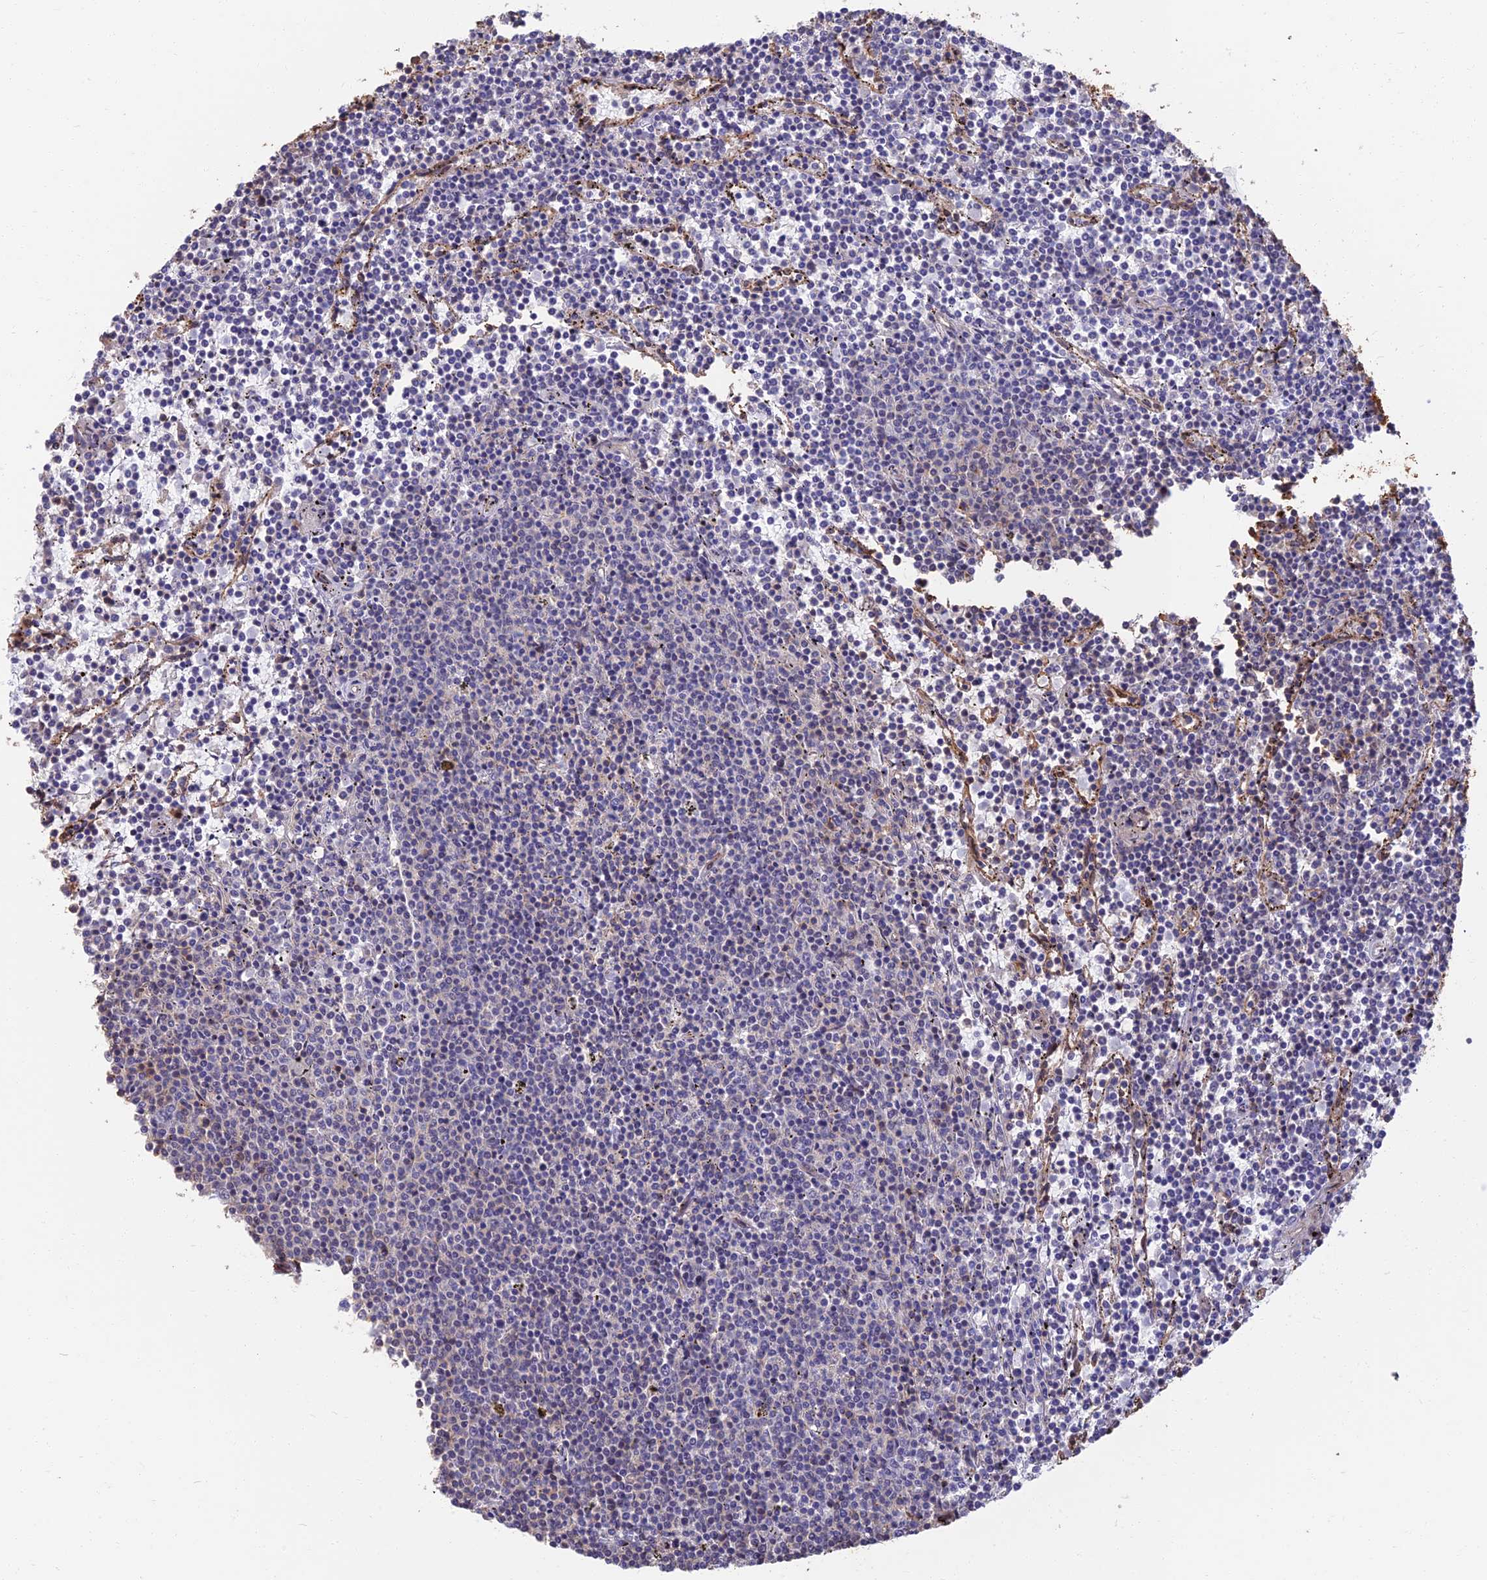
{"staining": {"intensity": "negative", "quantity": "none", "location": "none"}, "tissue": "lymphoma", "cell_type": "Tumor cells", "image_type": "cancer", "snomed": [{"axis": "morphology", "description": "Malignant lymphoma, non-Hodgkin's type, Low grade"}, {"axis": "topography", "description": "Spleen"}], "caption": "Low-grade malignant lymphoma, non-Hodgkin's type stained for a protein using IHC shows no staining tumor cells.", "gene": "LRRN3", "patient": {"sex": "female", "age": 50}}